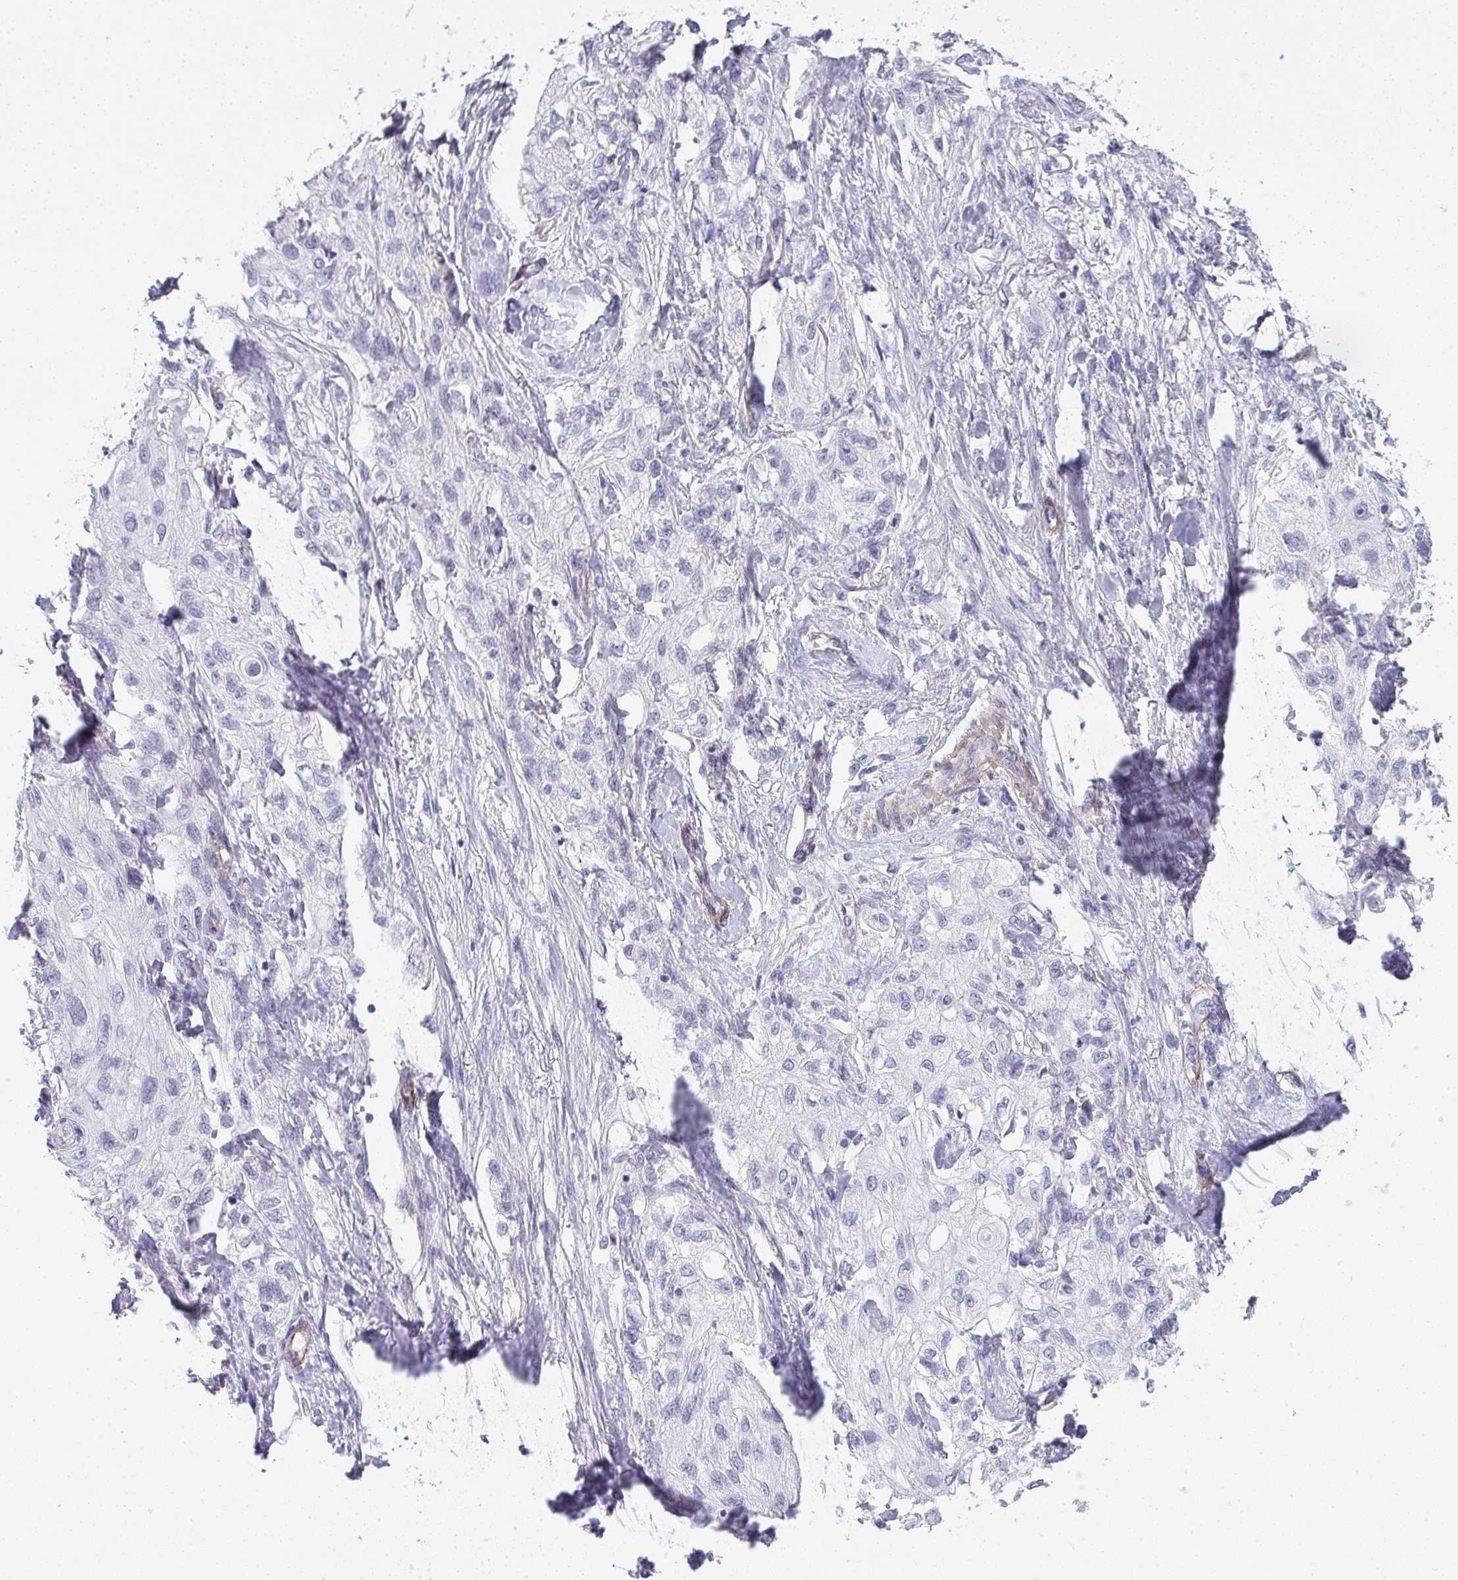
{"staining": {"intensity": "negative", "quantity": "none", "location": "none"}, "tissue": "skin cancer", "cell_type": "Tumor cells", "image_type": "cancer", "snomed": [{"axis": "morphology", "description": "Squamous cell carcinoma, NOS"}, {"axis": "topography", "description": "Skin"}, {"axis": "topography", "description": "Vulva"}], "caption": "Immunohistochemical staining of human squamous cell carcinoma (skin) exhibits no significant positivity in tumor cells. (Brightfield microscopy of DAB IHC at high magnification).", "gene": "UBE2S", "patient": {"sex": "female", "age": 86}}